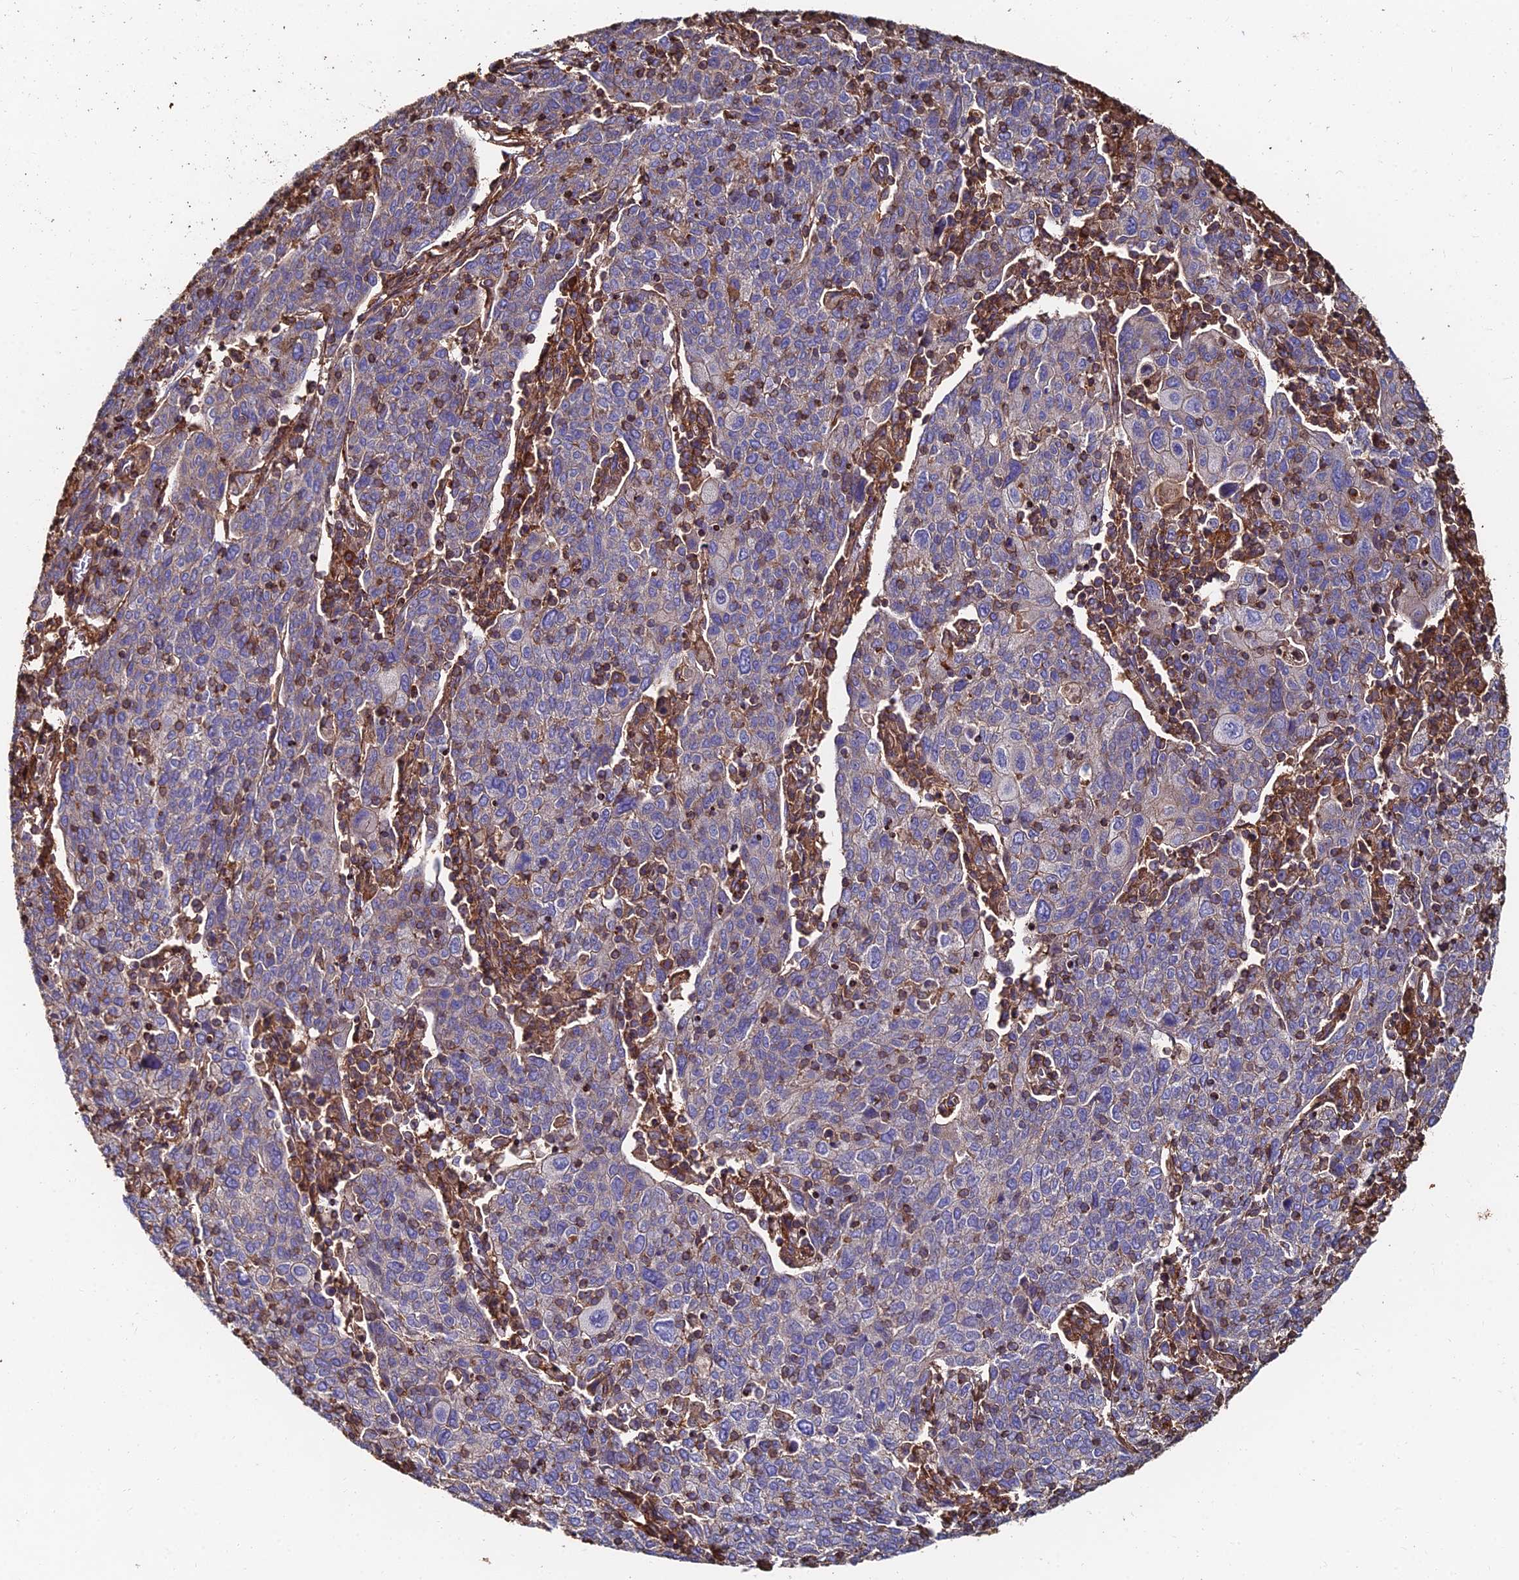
{"staining": {"intensity": "negative", "quantity": "none", "location": "none"}, "tissue": "cervical cancer", "cell_type": "Tumor cells", "image_type": "cancer", "snomed": [{"axis": "morphology", "description": "Squamous cell carcinoma, NOS"}, {"axis": "topography", "description": "Cervix"}], "caption": "Tumor cells show no significant expression in cervical cancer.", "gene": "EXT1", "patient": {"sex": "female", "age": 67}}